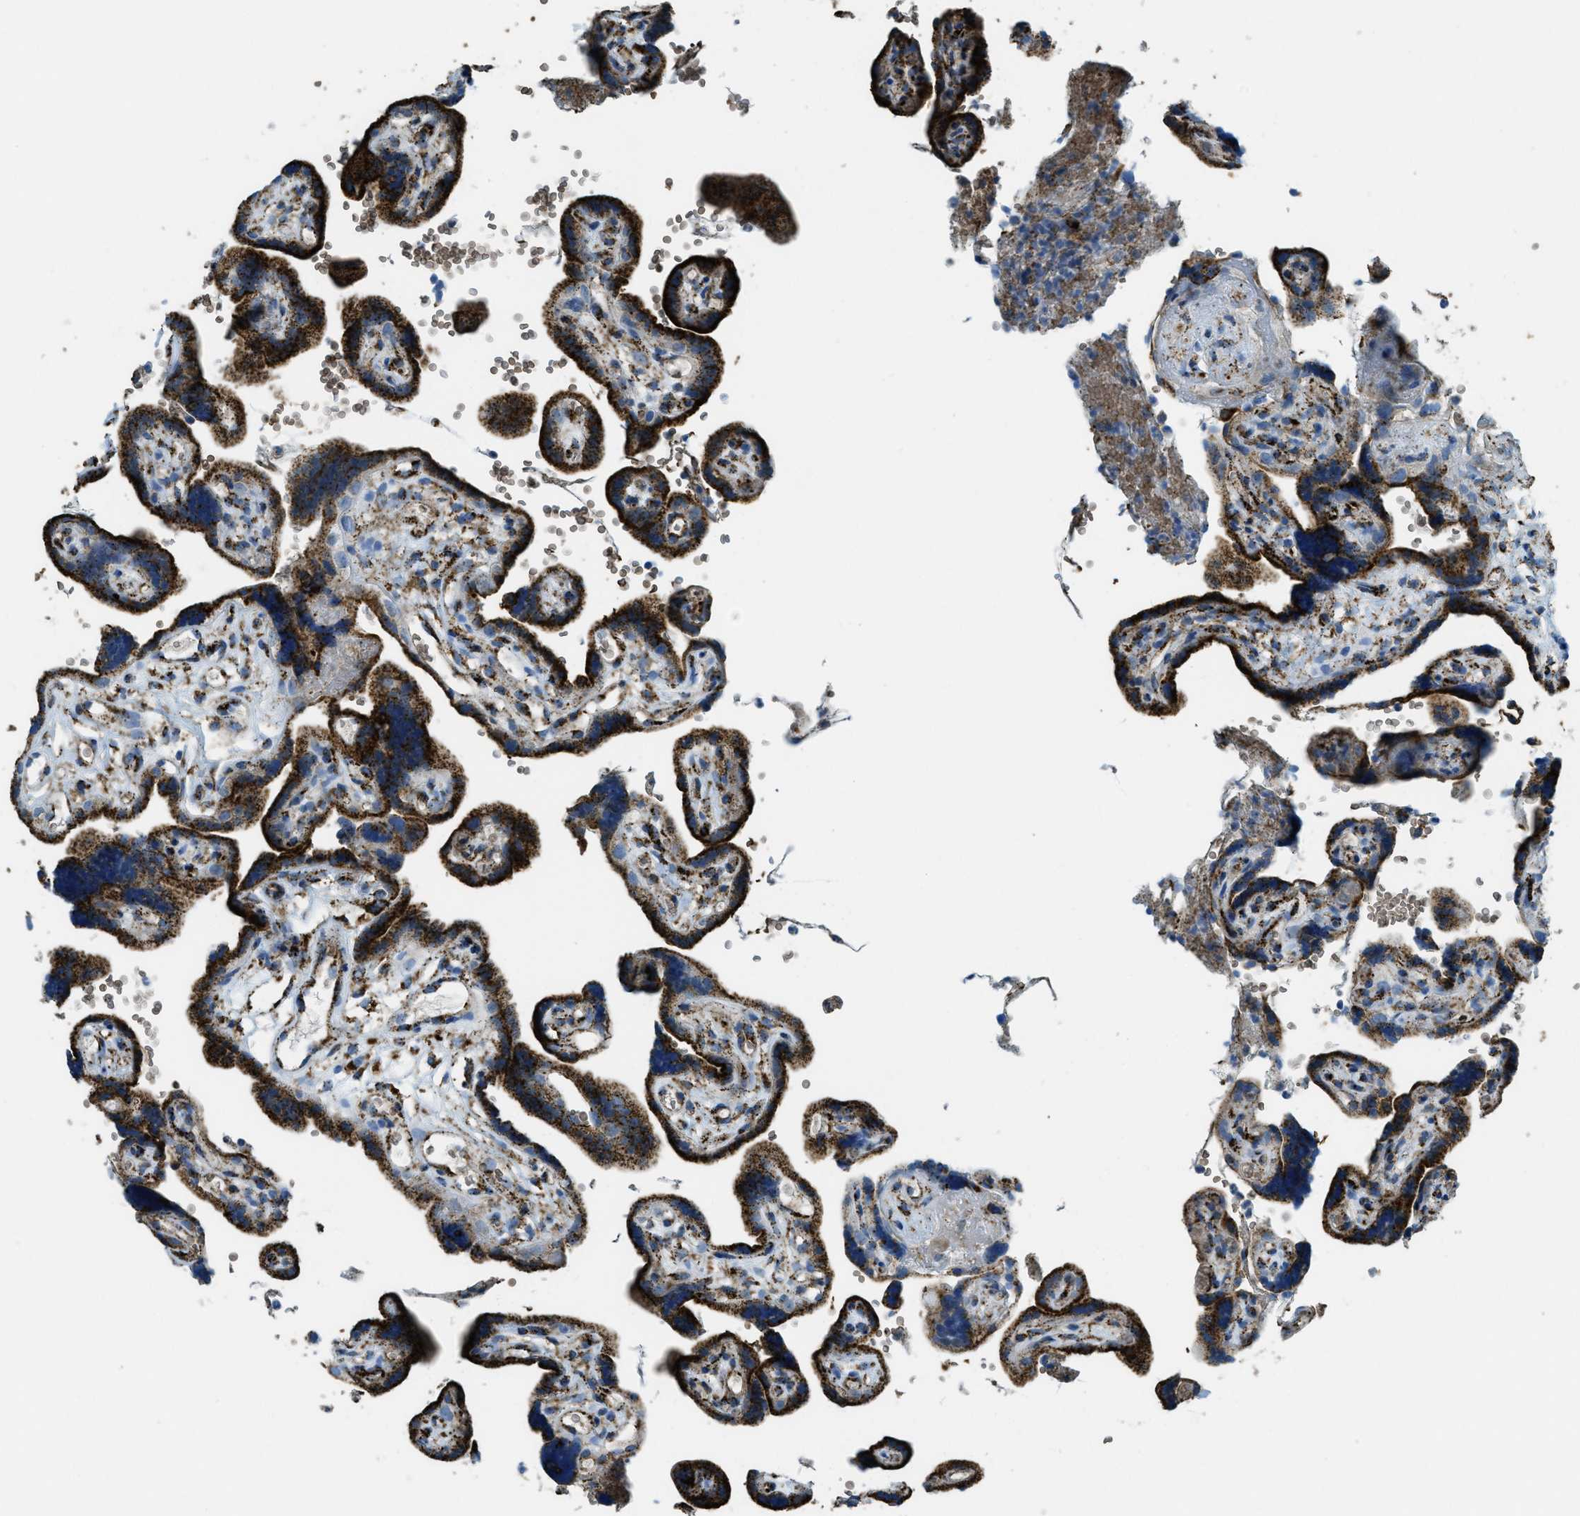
{"staining": {"intensity": "moderate", "quantity": ">75%", "location": "cytoplasmic/membranous"}, "tissue": "placenta", "cell_type": "Decidual cells", "image_type": "normal", "snomed": [{"axis": "morphology", "description": "Normal tissue, NOS"}, {"axis": "topography", "description": "Placenta"}], "caption": "Immunohistochemistry histopathology image of benign placenta: placenta stained using immunohistochemistry demonstrates medium levels of moderate protein expression localized specifically in the cytoplasmic/membranous of decidual cells, appearing as a cytoplasmic/membranous brown color.", "gene": "SCARB2", "patient": {"sex": "female", "age": 30}}